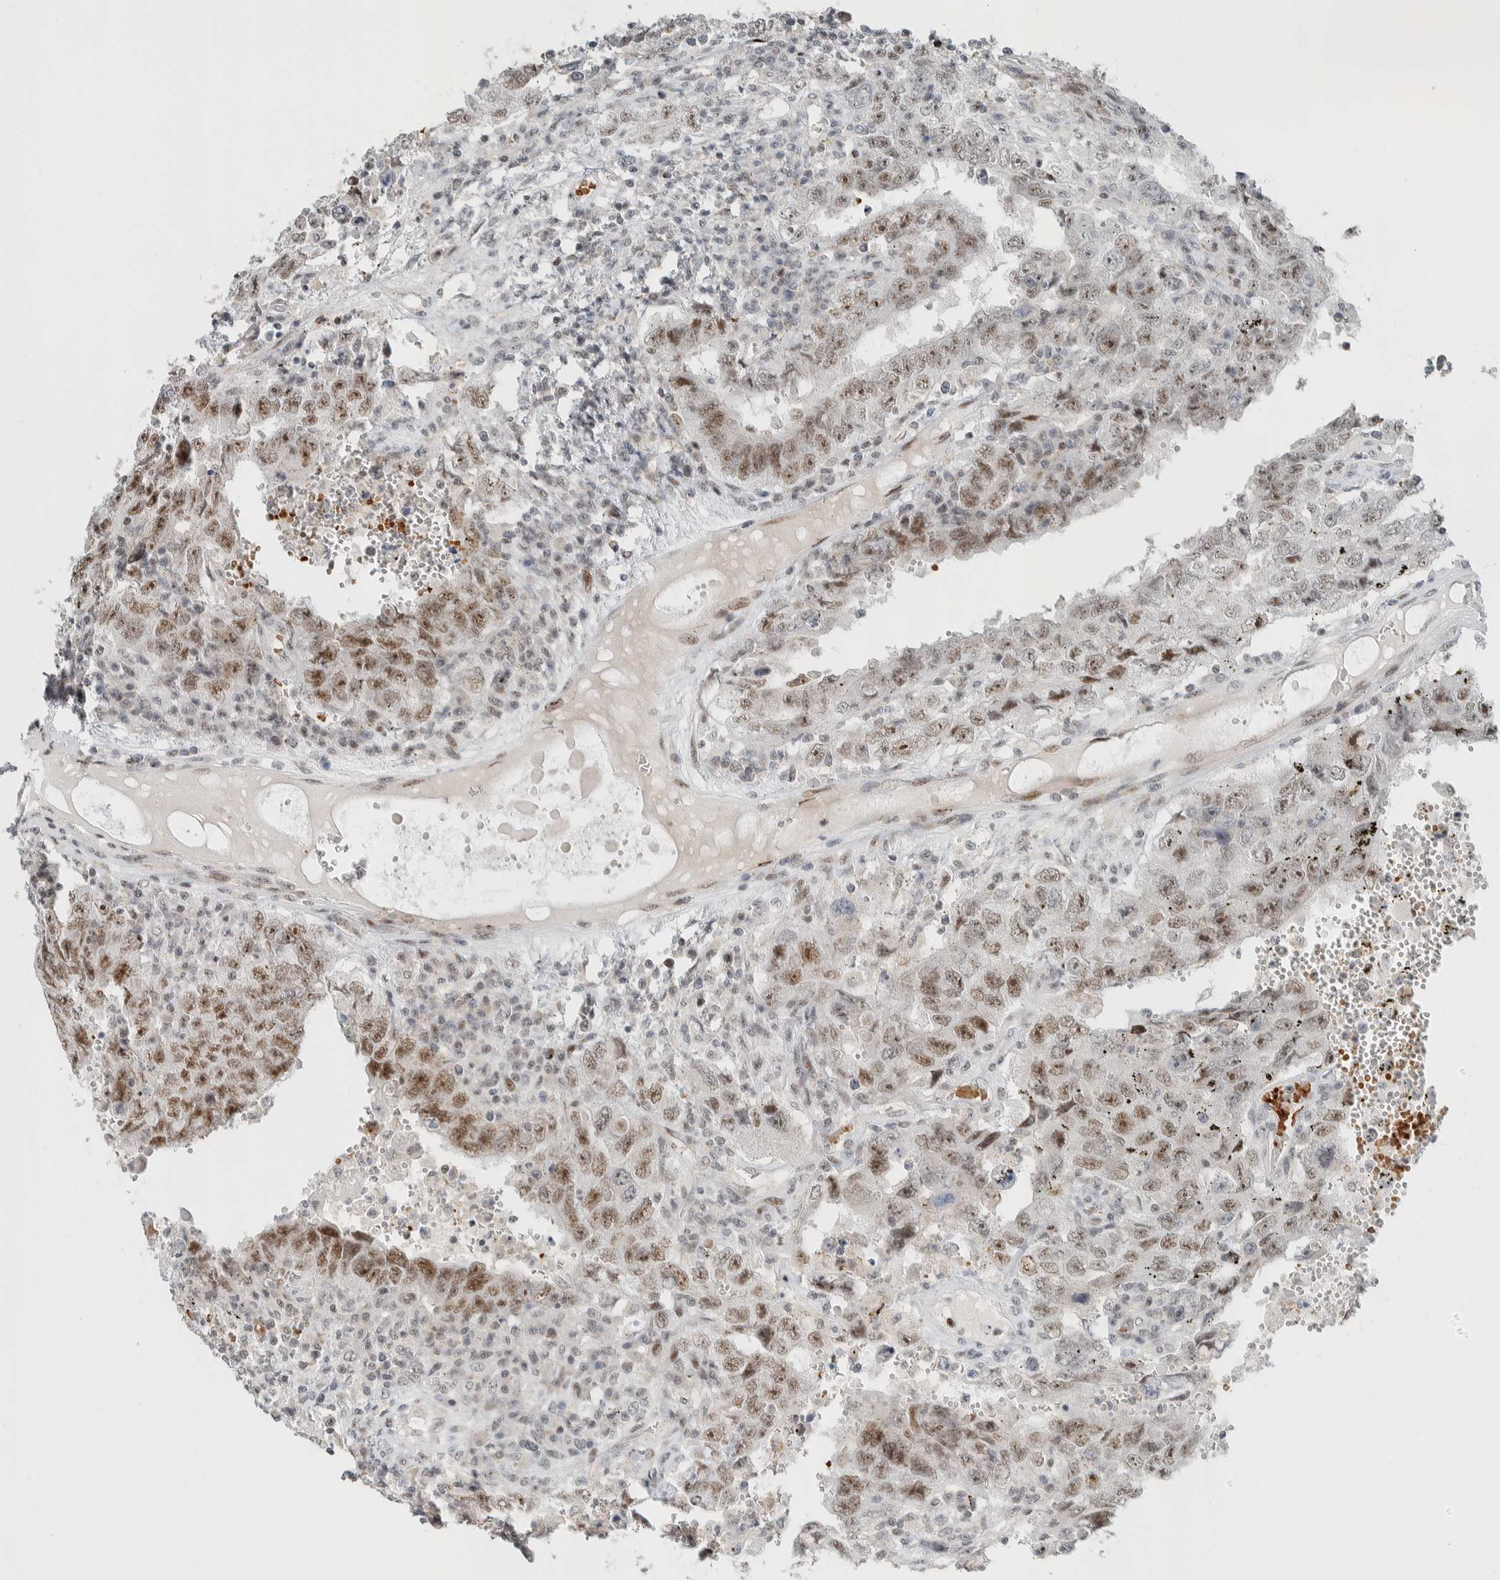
{"staining": {"intensity": "moderate", "quantity": ">75%", "location": "nuclear"}, "tissue": "testis cancer", "cell_type": "Tumor cells", "image_type": "cancer", "snomed": [{"axis": "morphology", "description": "Carcinoma, Embryonal, NOS"}, {"axis": "topography", "description": "Testis"}], "caption": "DAB (3,3'-diaminobenzidine) immunohistochemical staining of embryonal carcinoma (testis) shows moderate nuclear protein staining in about >75% of tumor cells.", "gene": "ZBTB2", "patient": {"sex": "male", "age": 26}}